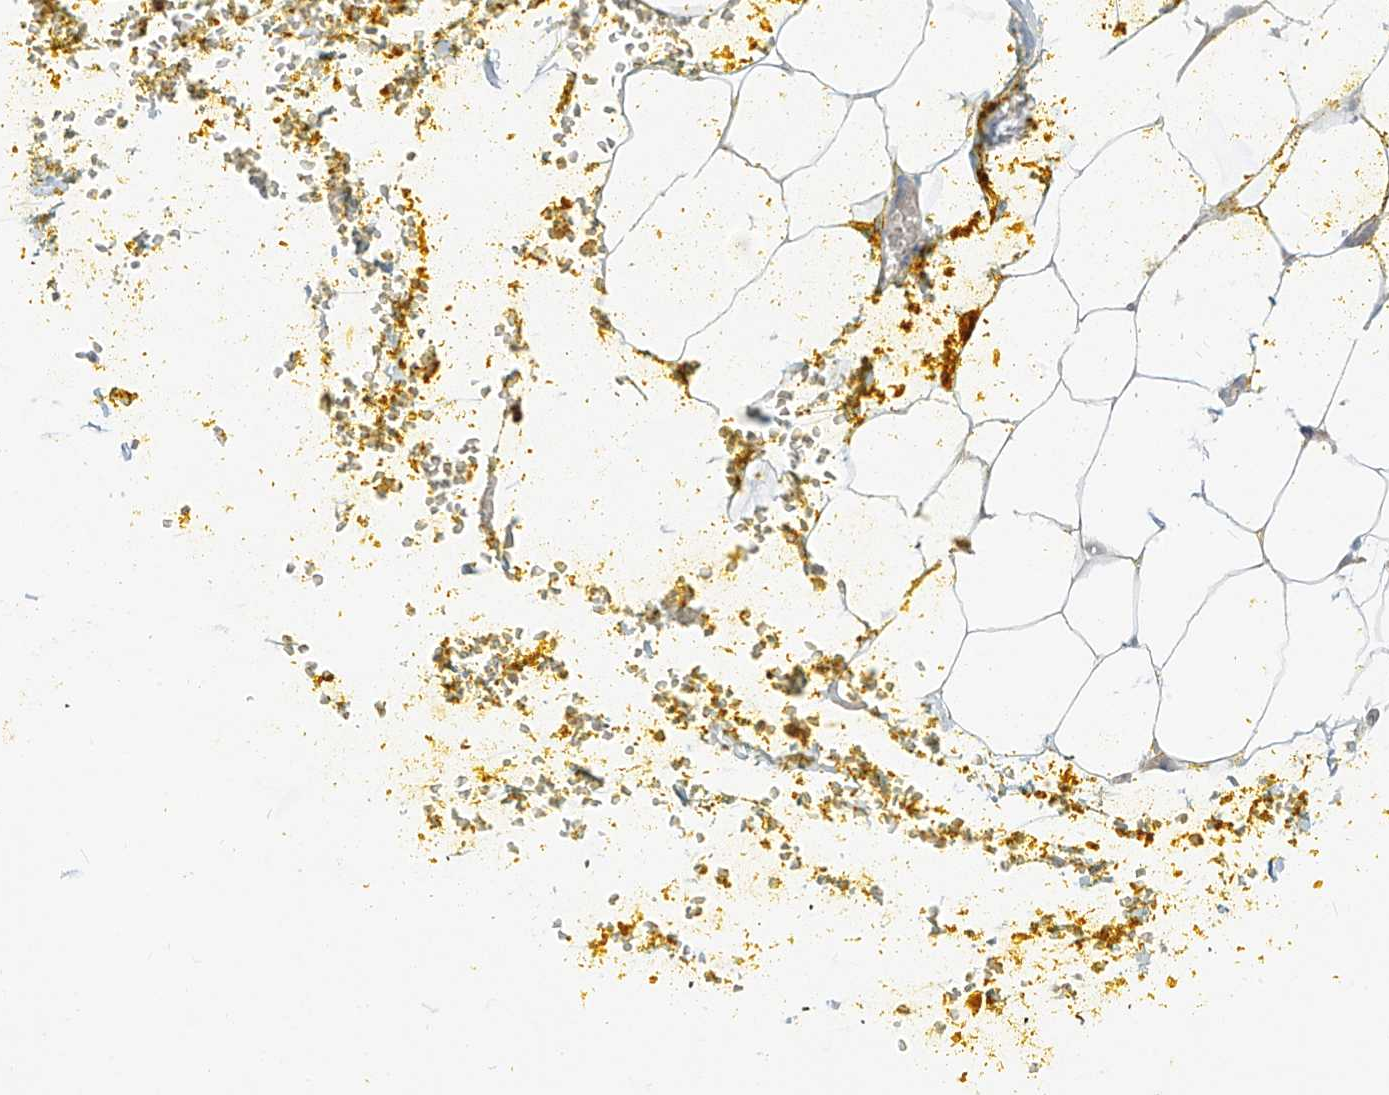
{"staining": {"intensity": "negative", "quantity": "none", "location": "none"}, "tissue": "adipose tissue", "cell_type": "Adipocytes", "image_type": "normal", "snomed": [{"axis": "morphology", "description": "Normal tissue, NOS"}, {"axis": "morphology", "description": "Adenocarcinoma, Low grade"}, {"axis": "topography", "description": "Prostate"}, {"axis": "topography", "description": "Peripheral nerve tissue"}], "caption": "This micrograph is of unremarkable adipose tissue stained with immunohistochemistry (IHC) to label a protein in brown with the nuclei are counter-stained blue. There is no staining in adipocytes. (IHC, brightfield microscopy, high magnification).", "gene": "C2orf42", "patient": {"sex": "male", "age": 63}}